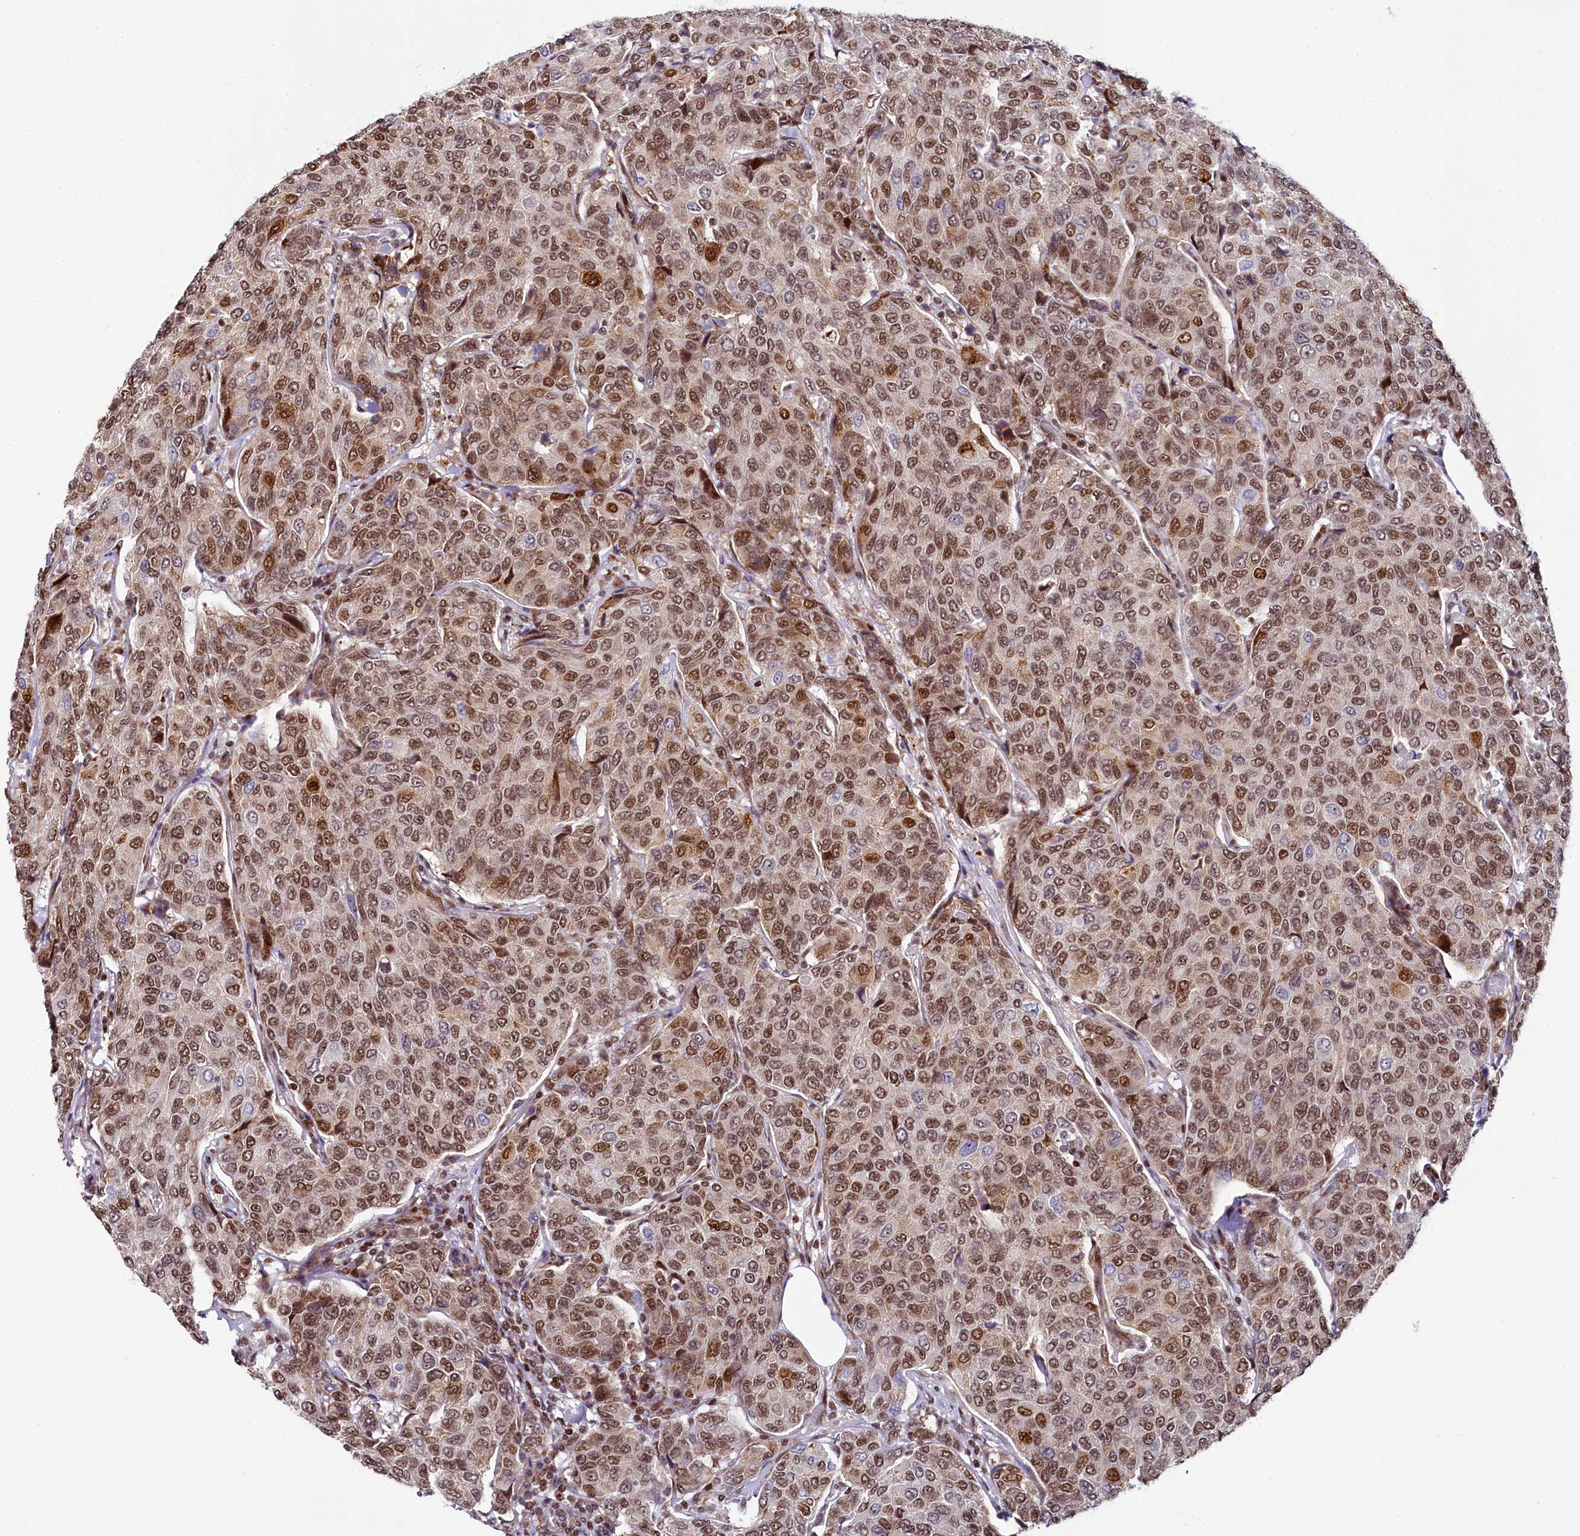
{"staining": {"intensity": "moderate", "quantity": ">75%", "location": "nuclear"}, "tissue": "breast cancer", "cell_type": "Tumor cells", "image_type": "cancer", "snomed": [{"axis": "morphology", "description": "Duct carcinoma"}, {"axis": "topography", "description": "Breast"}], "caption": "There is medium levels of moderate nuclear staining in tumor cells of breast infiltrating ductal carcinoma, as demonstrated by immunohistochemical staining (brown color).", "gene": "TCOF1", "patient": {"sex": "female", "age": 55}}